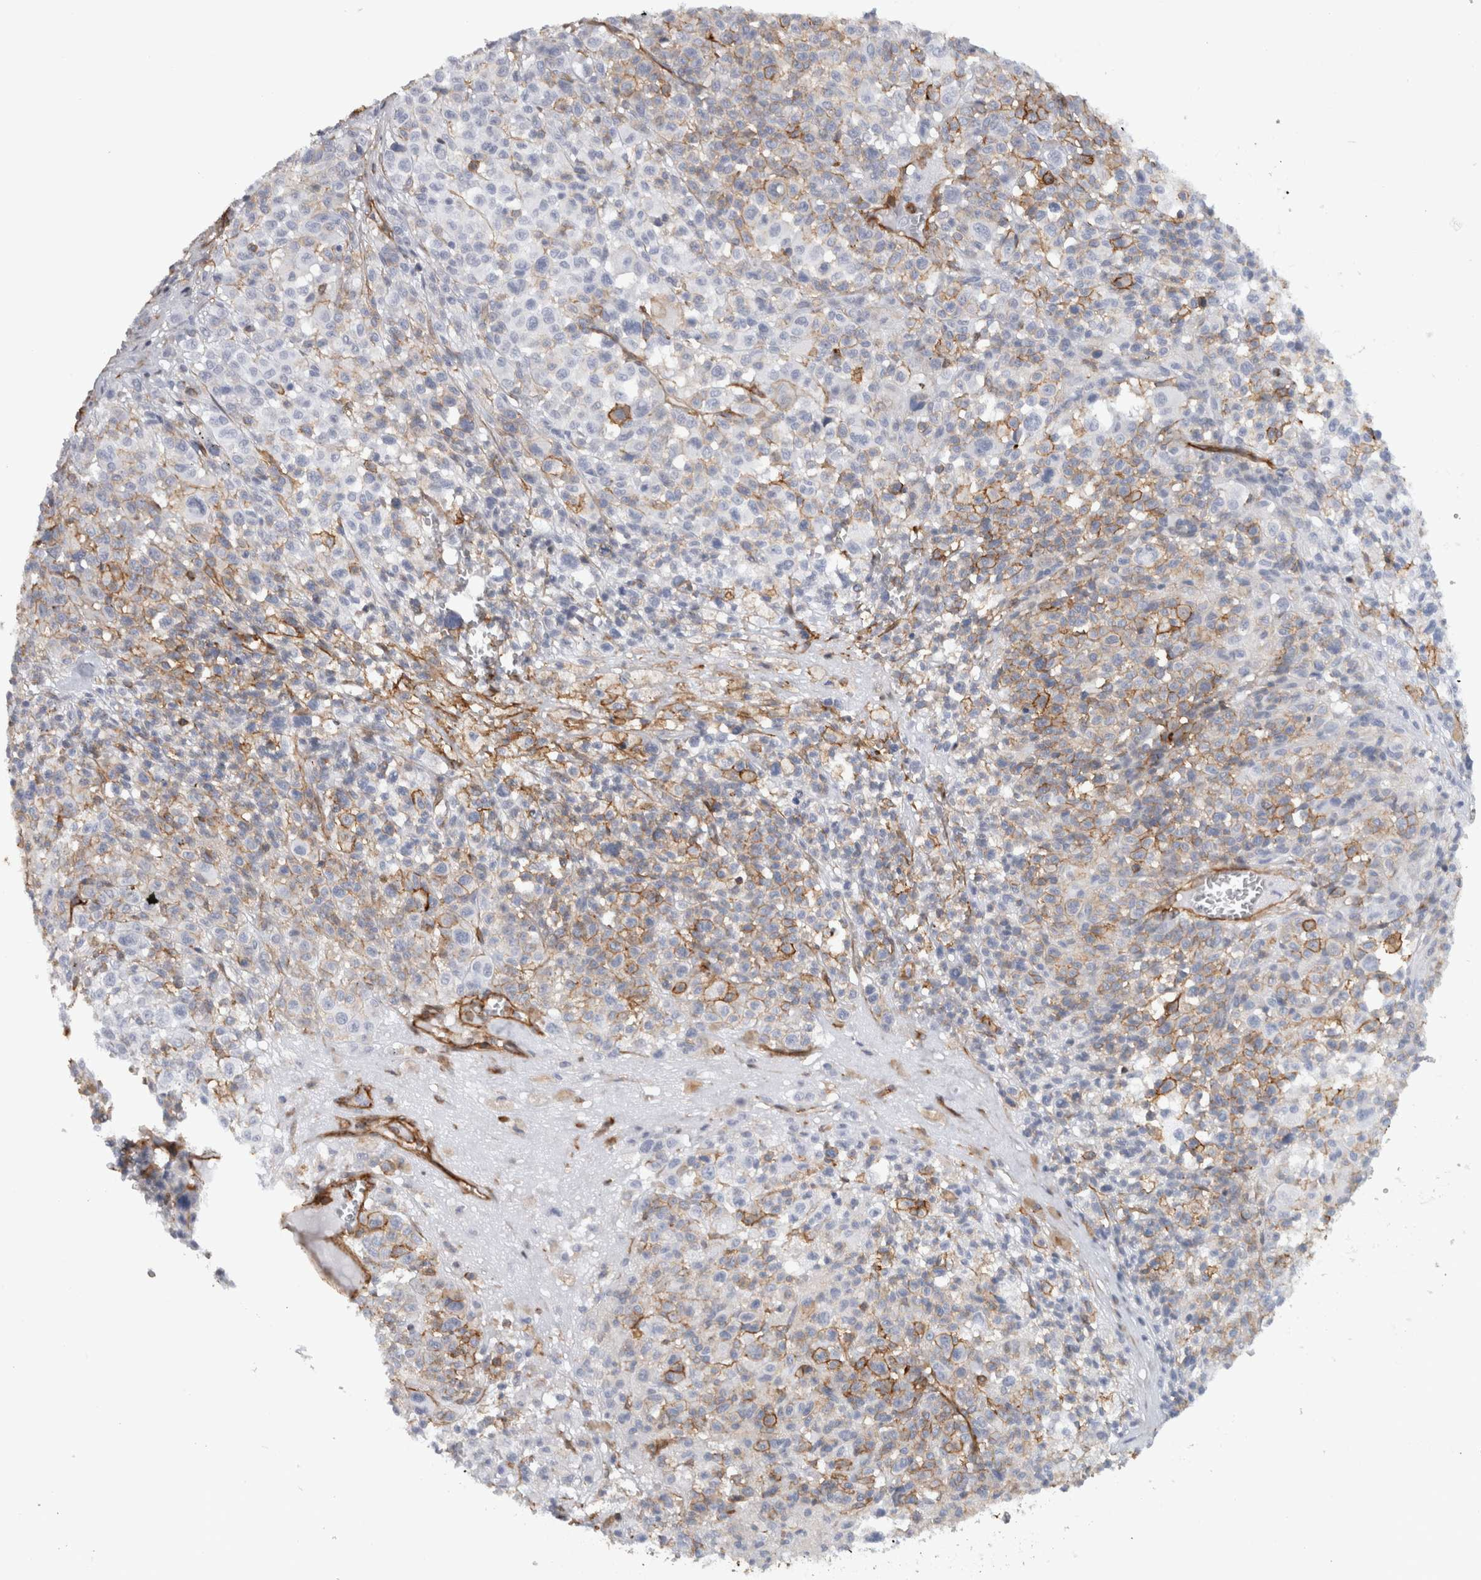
{"staining": {"intensity": "negative", "quantity": "none", "location": "none"}, "tissue": "melanoma", "cell_type": "Tumor cells", "image_type": "cancer", "snomed": [{"axis": "morphology", "description": "Malignant melanoma, Metastatic site"}, {"axis": "topography", "description": "Skin"}], "caption": "The photomicrograph reveals no staining of tumor cells in melanoma.", "gene": "AHNAK", "patient": {"sex": "female", "age": 74}}